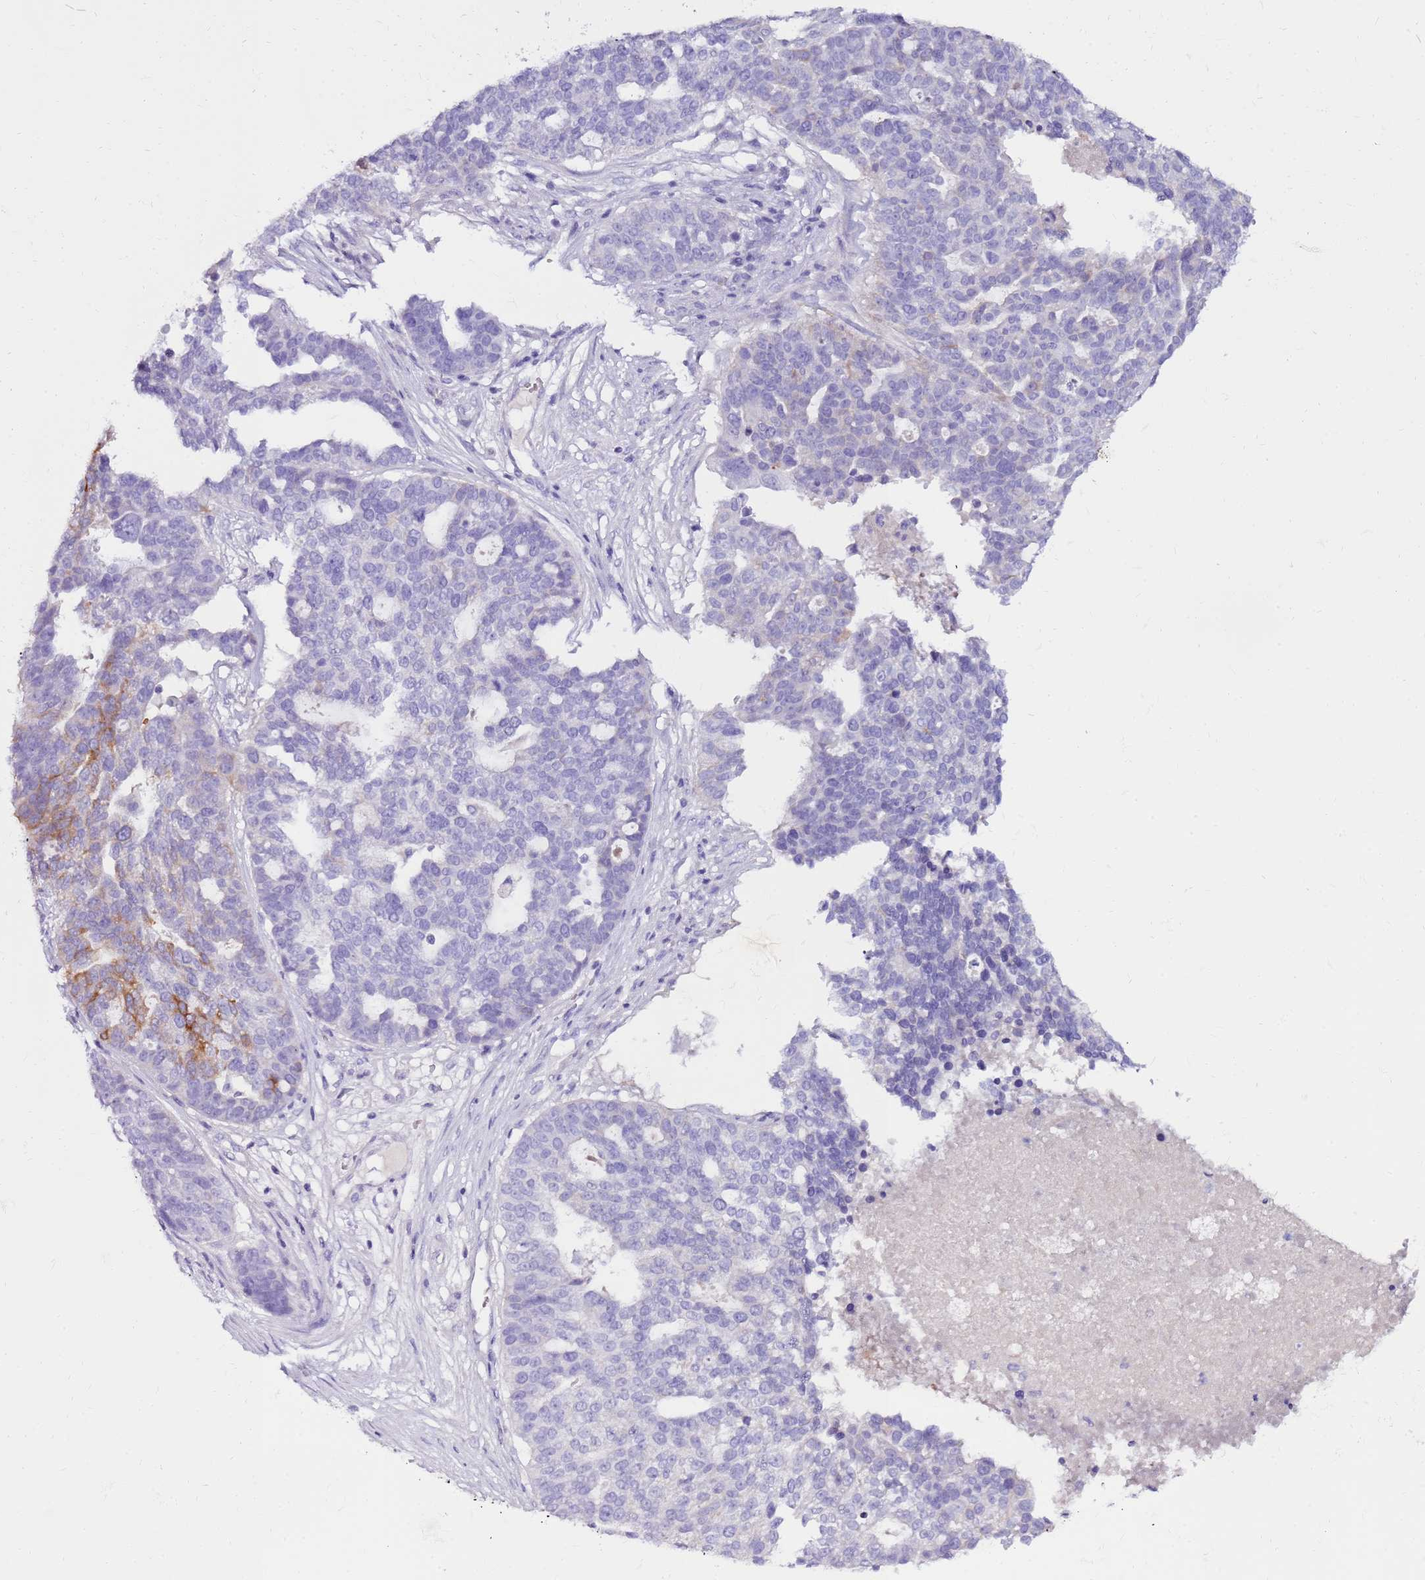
{"staining": {"intensity": "moderate", "quantity": "<25%", "location": "cytoplasmic/membranous"}, "tissue": "ovarian cancer", "cell_type": "Tumor cells", "image_type": "cancer", "snomed": [{"axis": "morphology", "description": "Cystadenocarcinoma, serous, NOS"}, {"axis": "topography", "description": "Ovary"}], "caption": "Ovarian cancer (serous cystadenocarcinoma) stained with a brown dye shows moderate cytoplasmic/membranous positive expression in approximately <25% of tumor cells.", "gene": "EVPLL", "patient": {"sex": "female", "age": 59}}